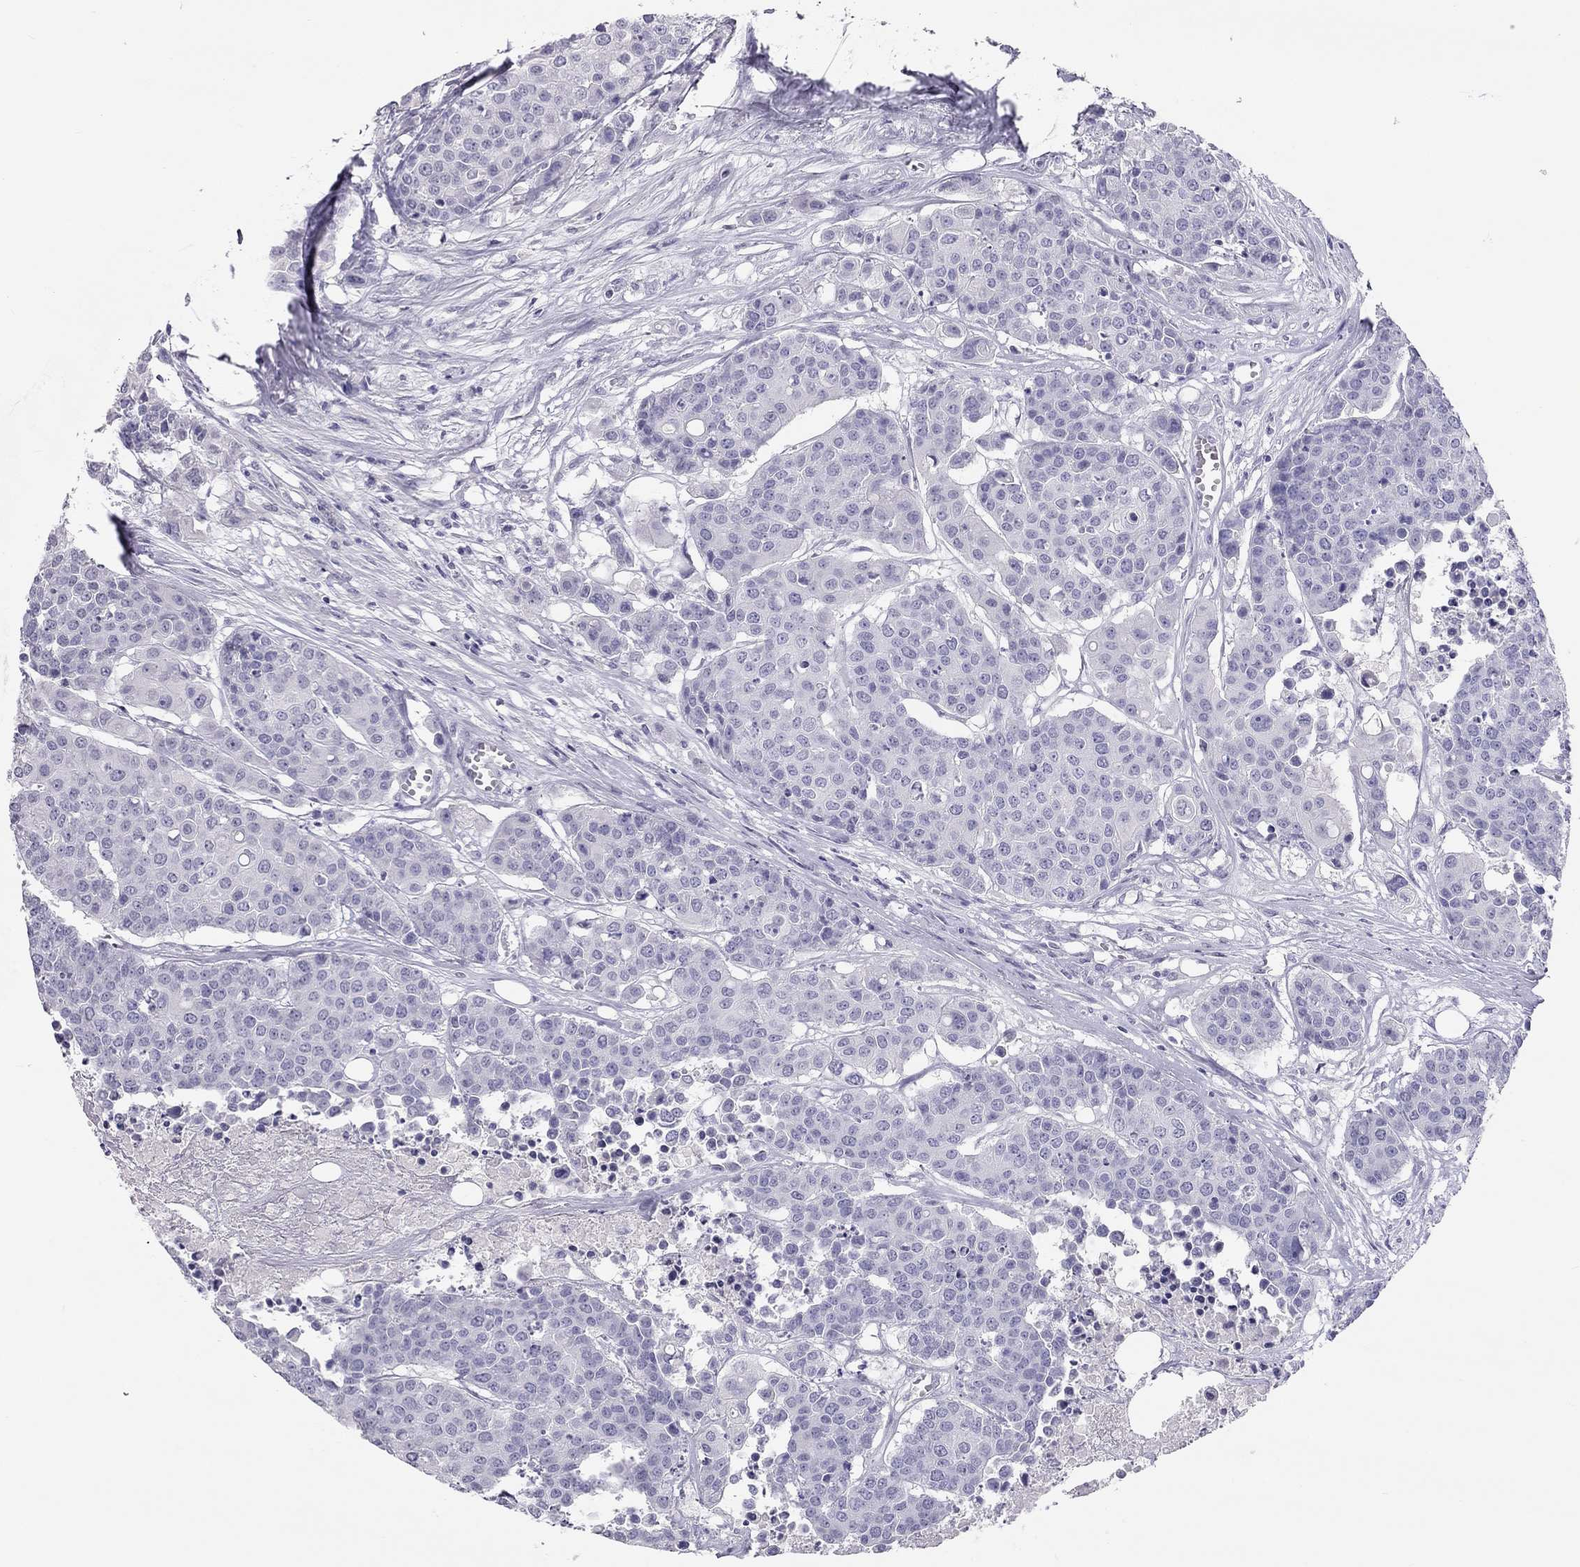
{"staining": {"intensity": "negative", "quantity": "none", "location": "none"}, "tissue": "carcinoid", "cell_type": "Tumor cells", "image_type": "cancer", "snomed": [{"axis": "morphology", "description": "Carcinoid, malignant, NOS"}, {"axis": "topography", "description": "Colon"}], "caption": "Tumor cells show no significant protein expression in carcinoid.", "gene": "KLRG1", "patient": {"sex": "male", "age": 81}}